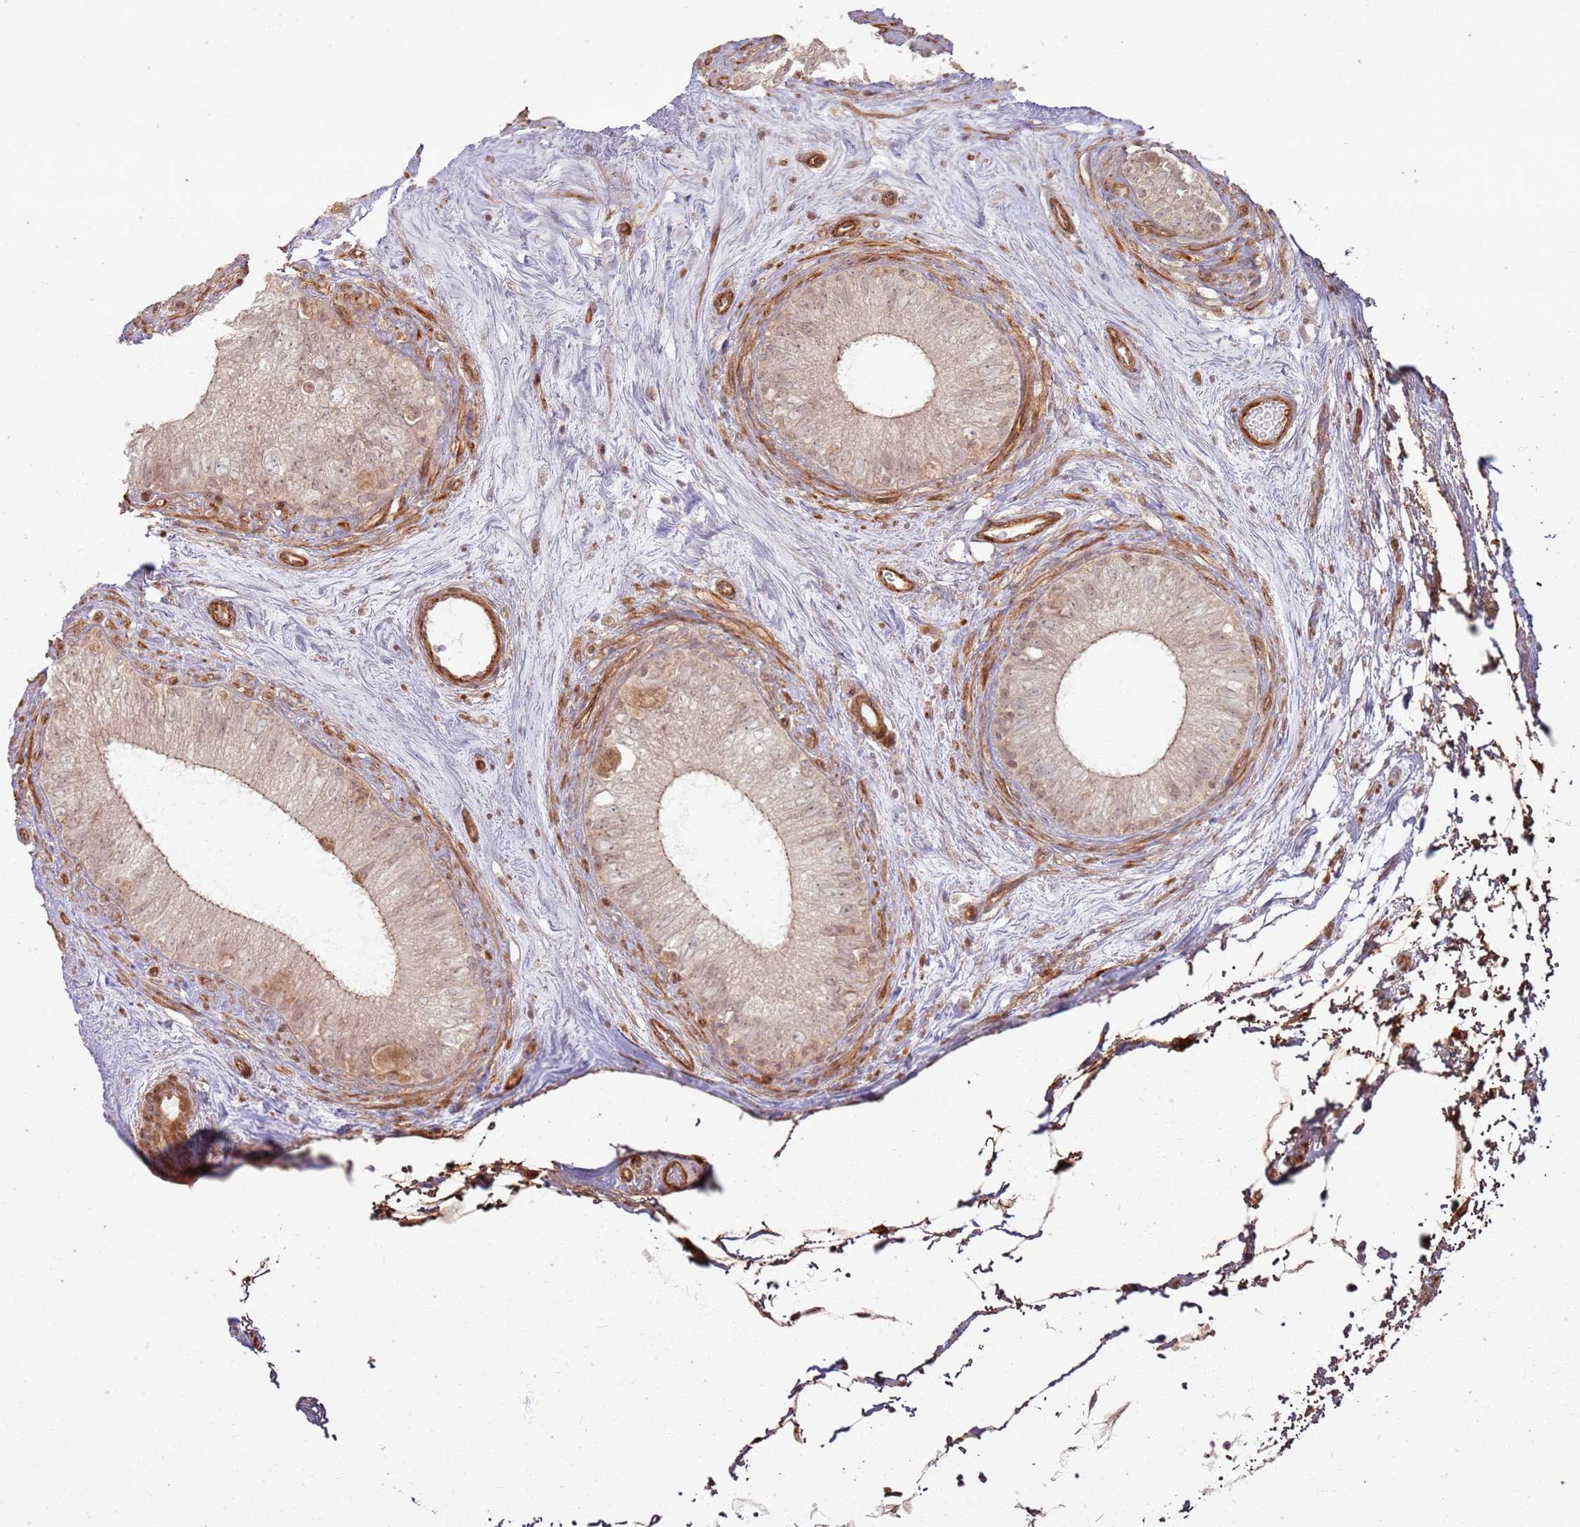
{"staining": {"intensity": "moderate", "quantity": ">75%", "location": "cytoplasmic/membranous,nuclear"}, "tissue": "epididymis", "cell_type": "Glandular cells", "image_type": "normal", "snomed": [{"axis": "morphology", "description": "Normal tissue, NOS"}, {"axis": "topography", "description": "Epididymis"}], "caption": "Epididymis stained with DAB (3,3'-diaminobenzidine) IHC exhibits medium levels of moderate cytoplasmic/membranous,nuclear expression in approximately >75% of glandular cells. (Brightfield microscopy of DAB IHC at high magnification).", "gene": "ZNF623", "patient": {"sex": "male", "age": 71}}